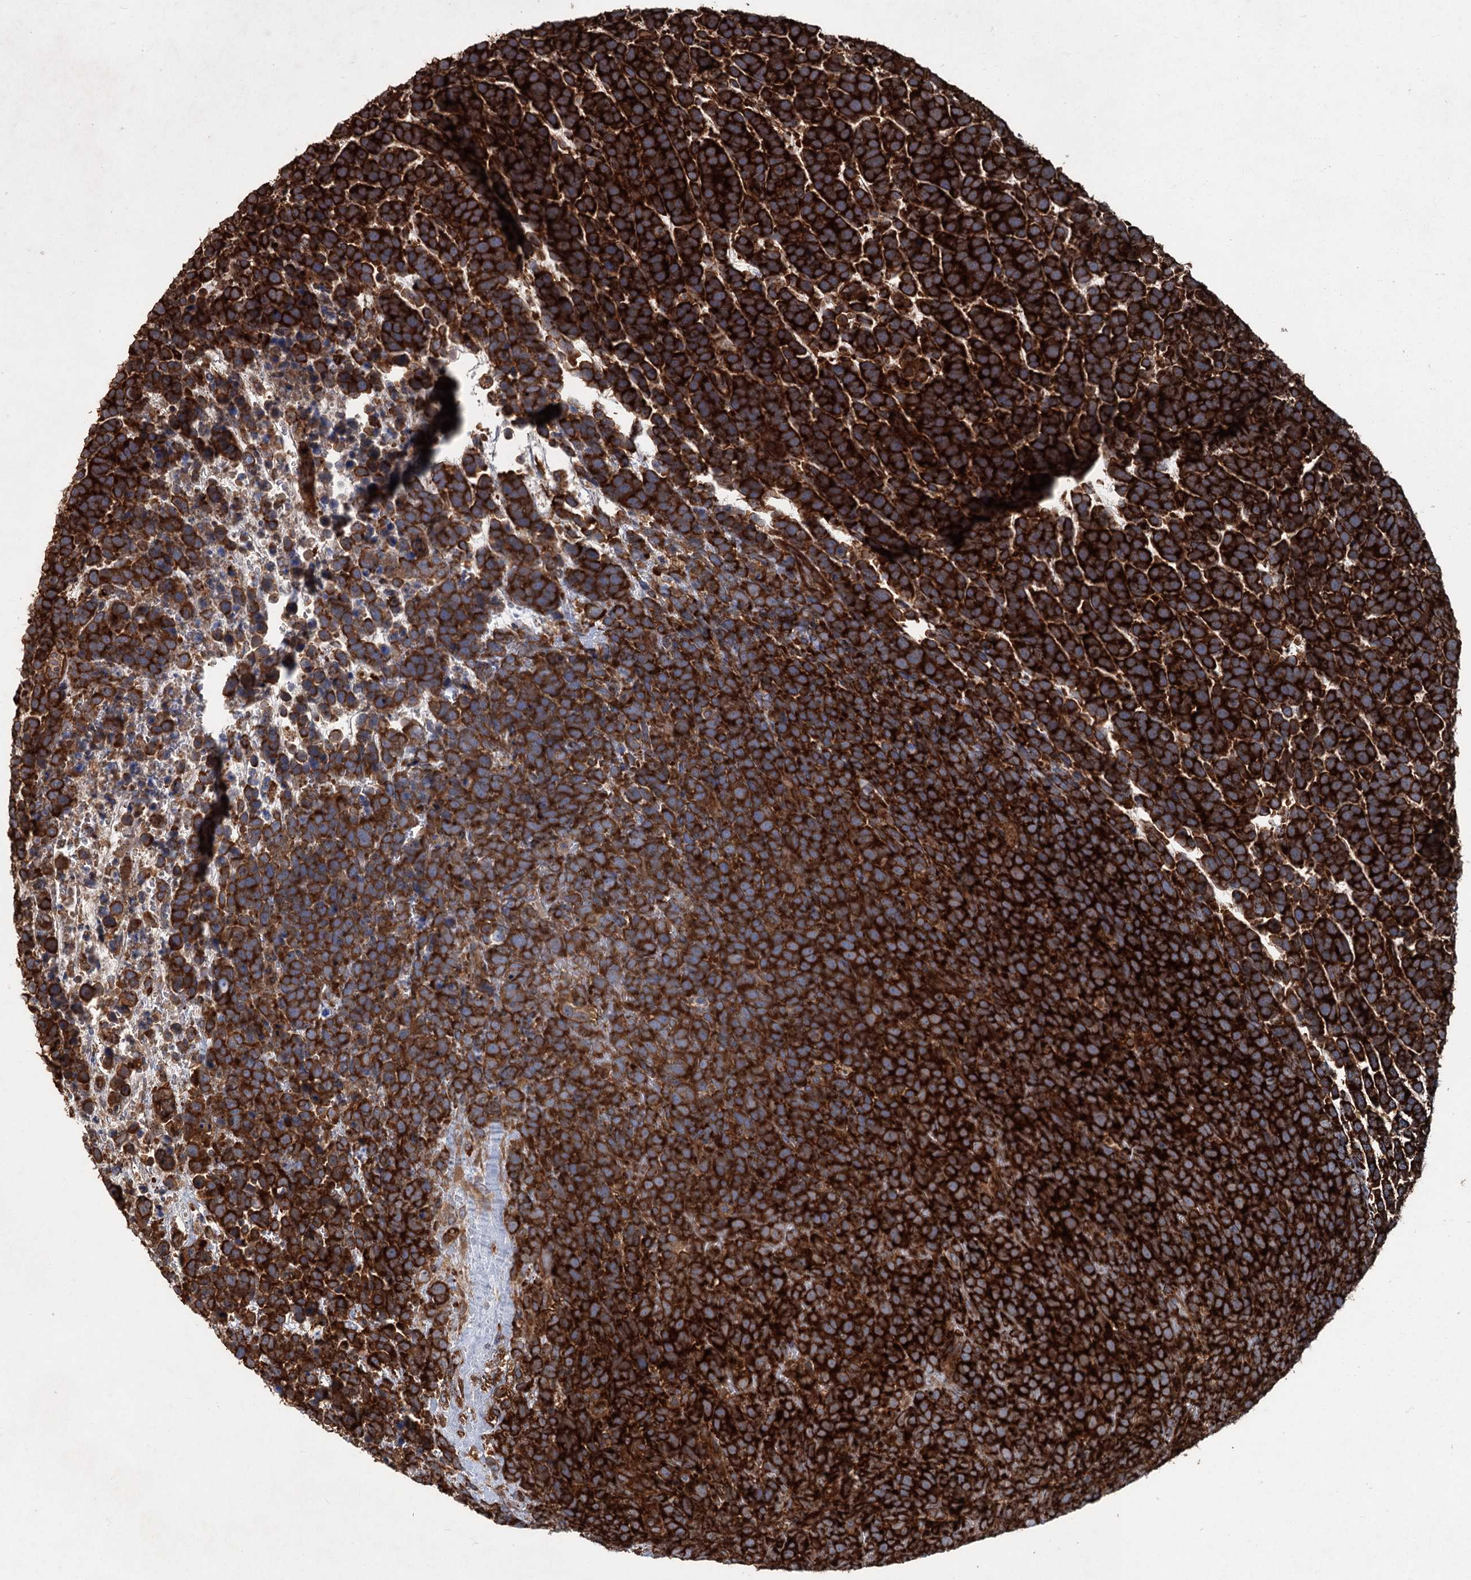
{"staining": {"intensity": "strong", "quantity": ">75%", "location": "cytoplasmic/membranous"}, "tissue": "urothelial cancer", "cell_type": "Tumor cells", "image_type": "cancer", "snomed": [{"axis": "morphology", "description": "Urothelial carcinoma, High grade"}, {"axis": "topography", "description": "Urinary bladder"}], "caption": "Urothelial cancer stained for a protein reveals strong cytoplasmic/membranous positivity in tumor cells. The staining is performed using DAB (3,3'-diaminobenzidine) brown chromogen to label protein expression. The nuclei are counter-stained blue using hematoxylin.", "gene": "RNF214", "patient": {"sex": "female", "age": 82}}